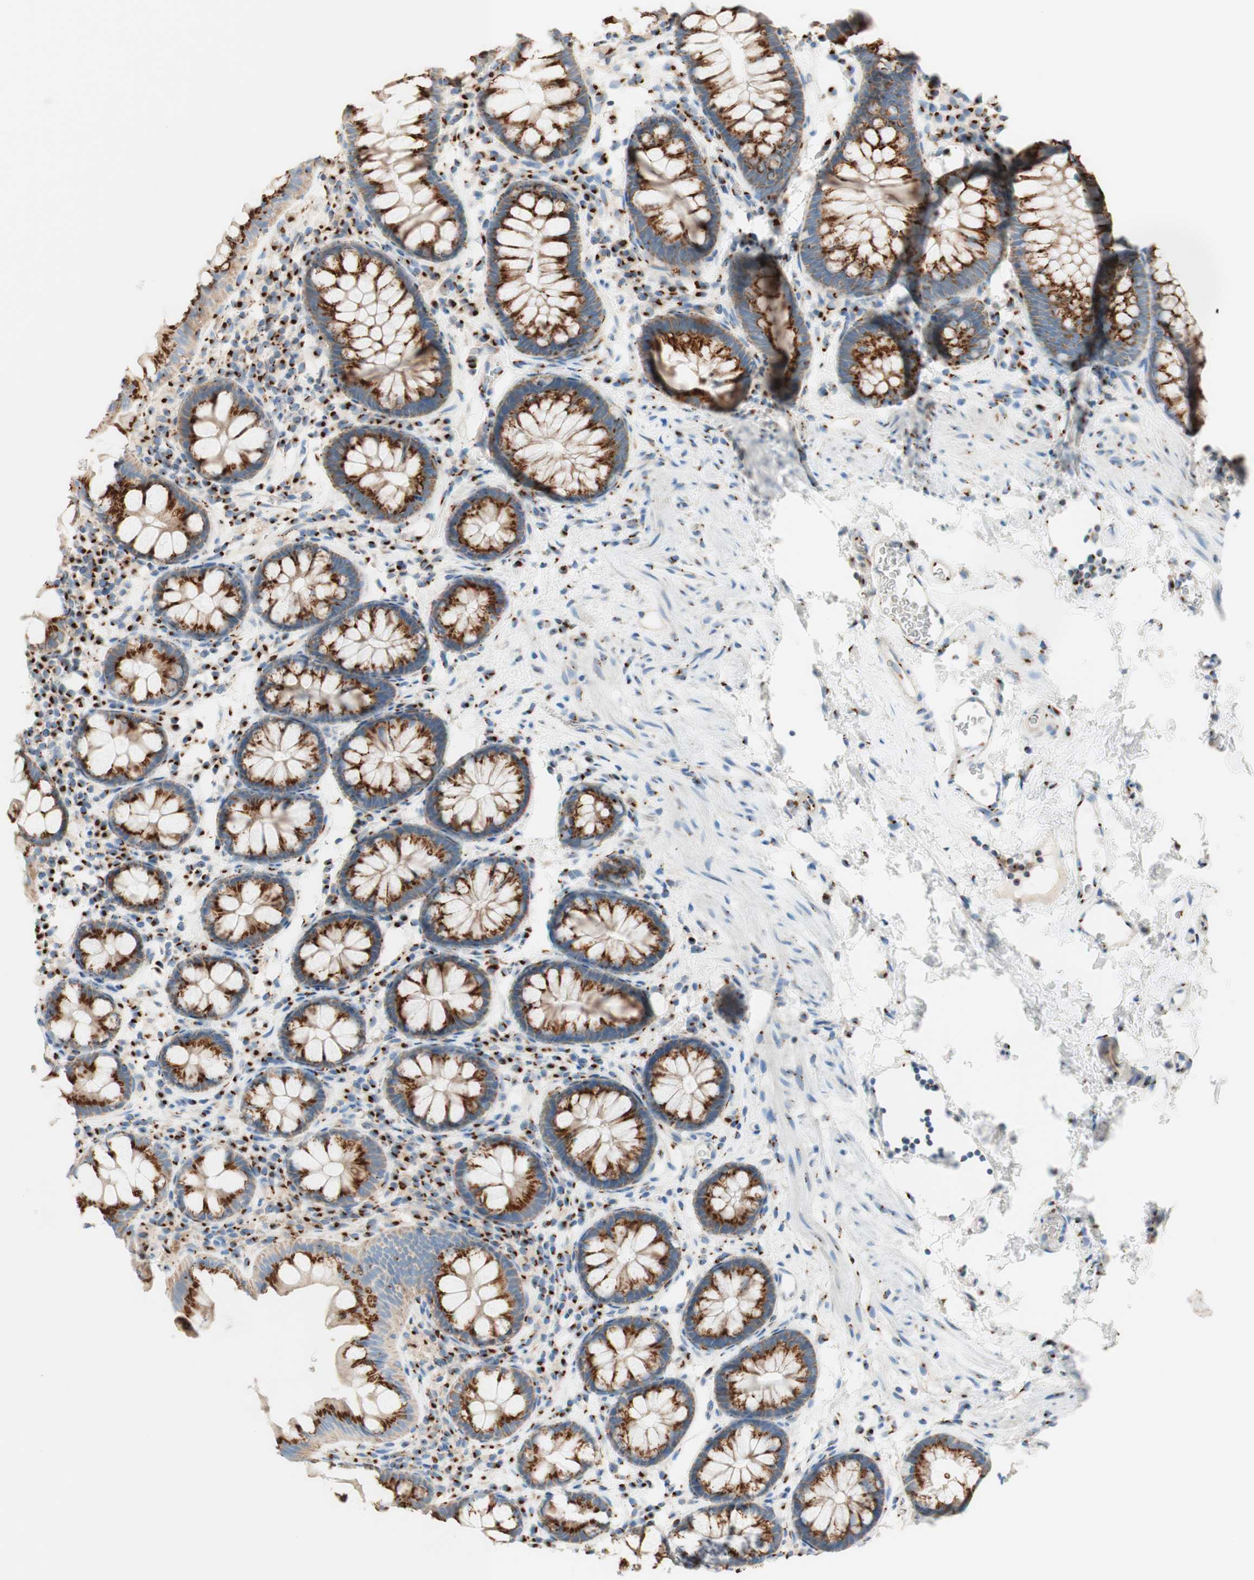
{"staining": {"intensity": "moderate", "quantity": "25%-75%", "location": "cytoplasmic/membranous"}, "tissue": "colon", "cell_type": "Endothelial cells", "image_type": "normal", "snomed": [{"axis": "morphology", "description": "Normal tissue, NOS"}, {"axis": "topography", "description": "Colon"}], "caption": "Endothelial cells exhibit medium levels of moderate cytoplasmic/membranous expression in approximately 25%-75% of cells in unremarkable colon. Ihc stains the protein of interest in brown and the nuclei are stained blue.", "gene": "GOLGB1", "patient": {"sex": "female", "age": 80}}